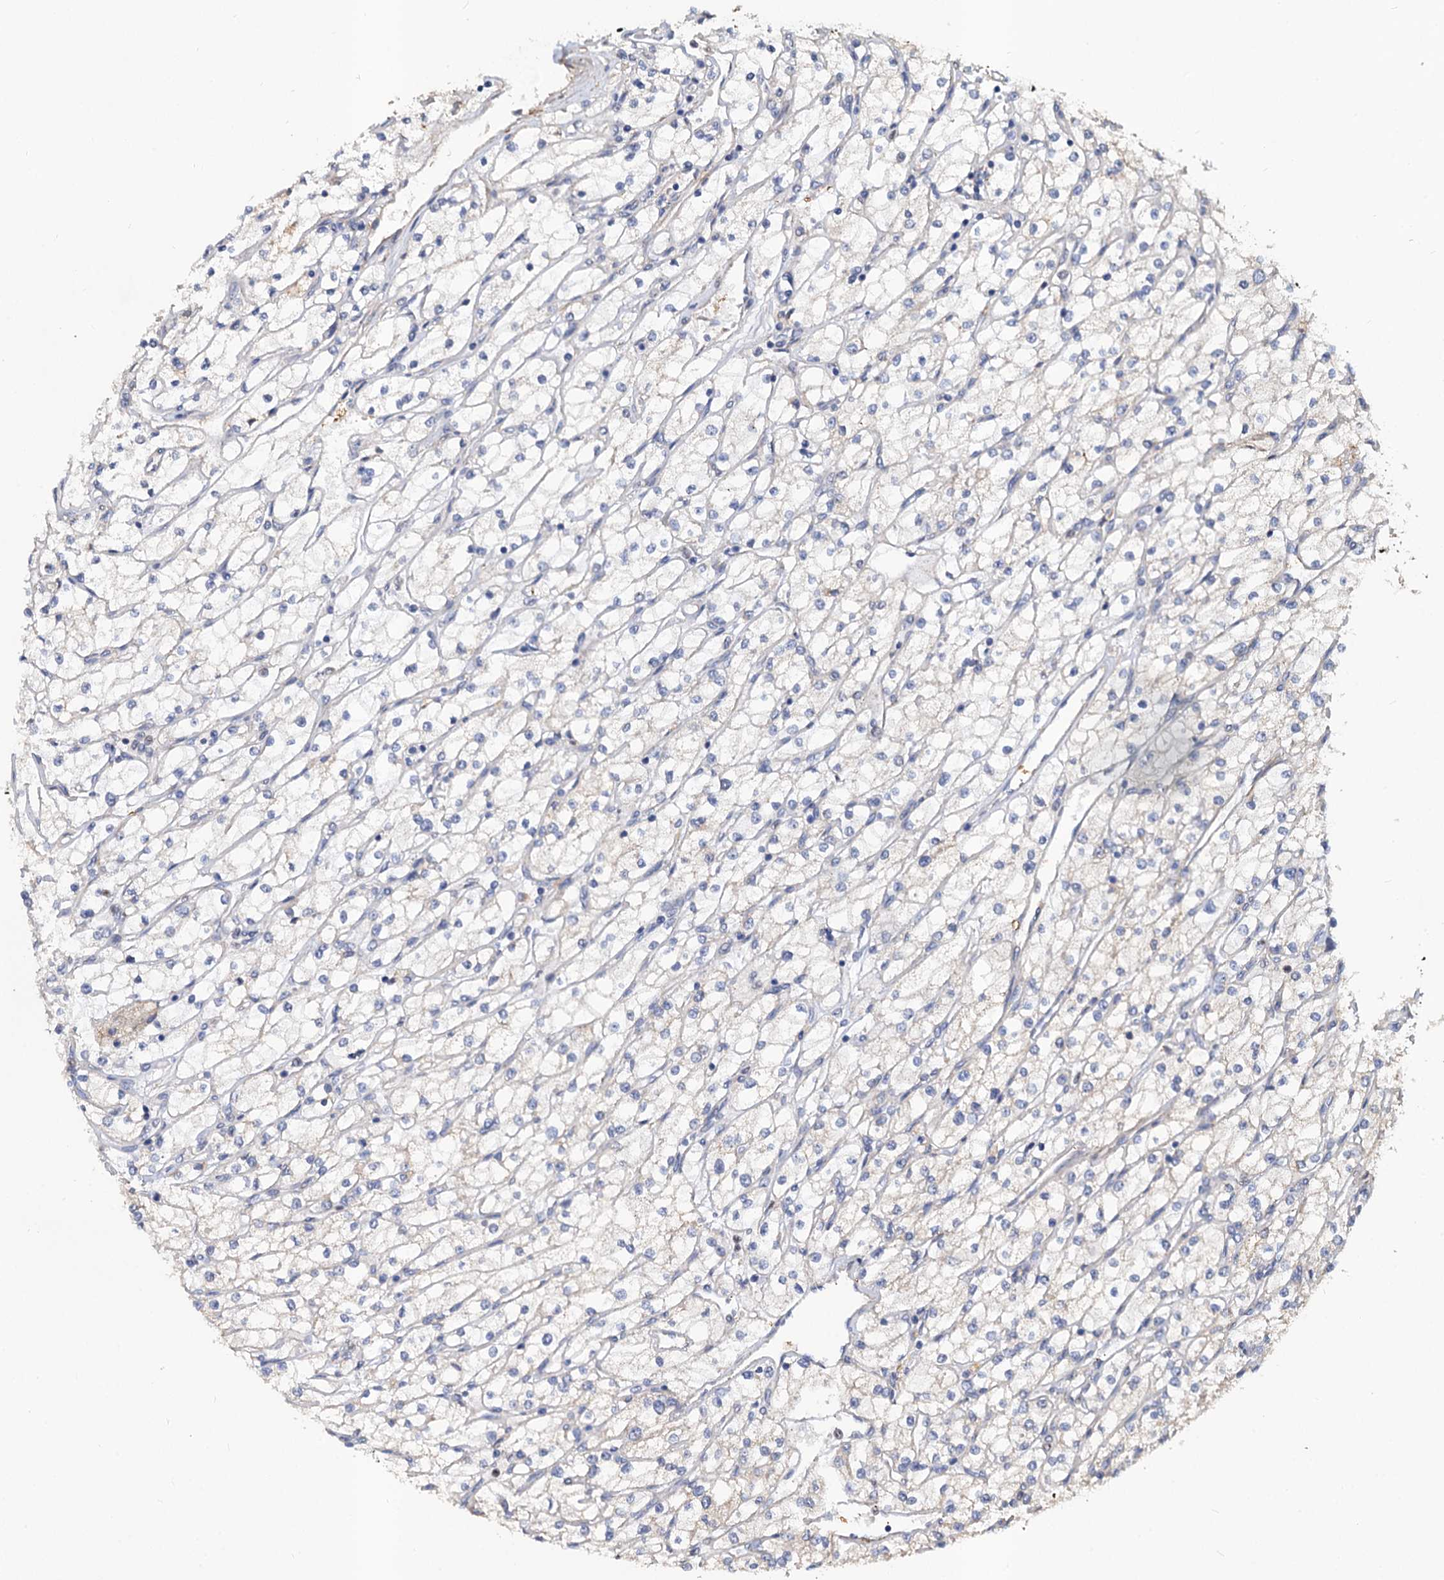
{"staining": {"intensity": "negative", "quantity": "none", "location": "none"}, "tissue": "renal cancer", "cell_type": "Tumor cells", "image_type": "cancer", "snomed": [{"axis": "morphology", "description": "Adenocarcinoma, NOS"}, {"axis": "topography", "description": "Kidney"}], "caption": "High power microscopy histopathology image of an immunohistochemistry (IHC) photomicrograph of adenocarcinoma (renal), revealing no significant staining in tumor cells.", "gene": "ALKBH7", "patient": {"sex": "male", "age": 80}}